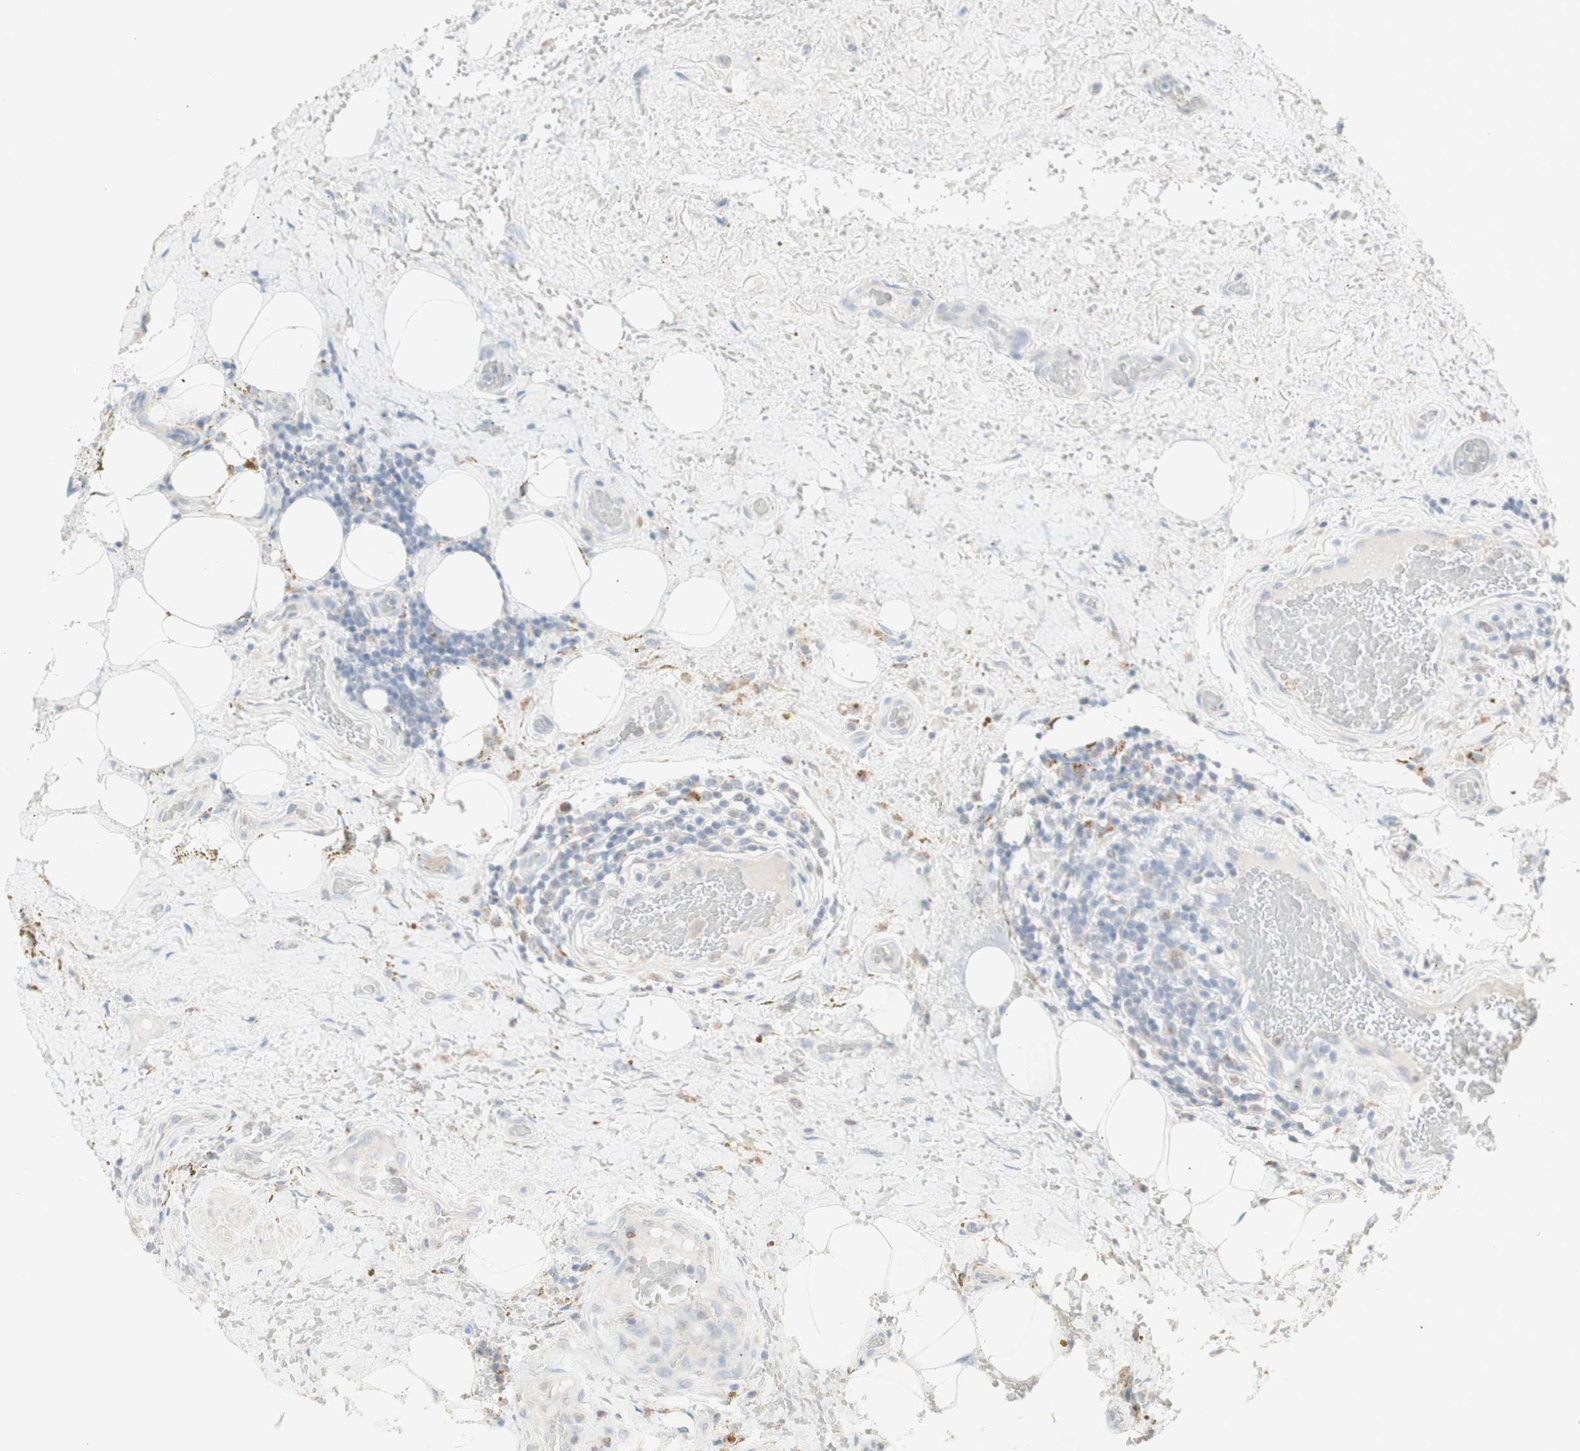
{"staining": {"intensity": "negative", "quantity": "none", "location": "none"}, "tissue": "thyroid cancer", "cell_type": "Tumor cells", "image_type": "cancer", "snomed": [{"axis": "morphology", "description": "Papillary adenocarcinoma, NOS"}, {"axis": "topography", "description": "Thyroid gland"}], "caption": "Tumor cells show no significant staining in thyroid cancer.", "gene": "ATP6V1B1", "patient": {"sex": "male", "age": 77}}